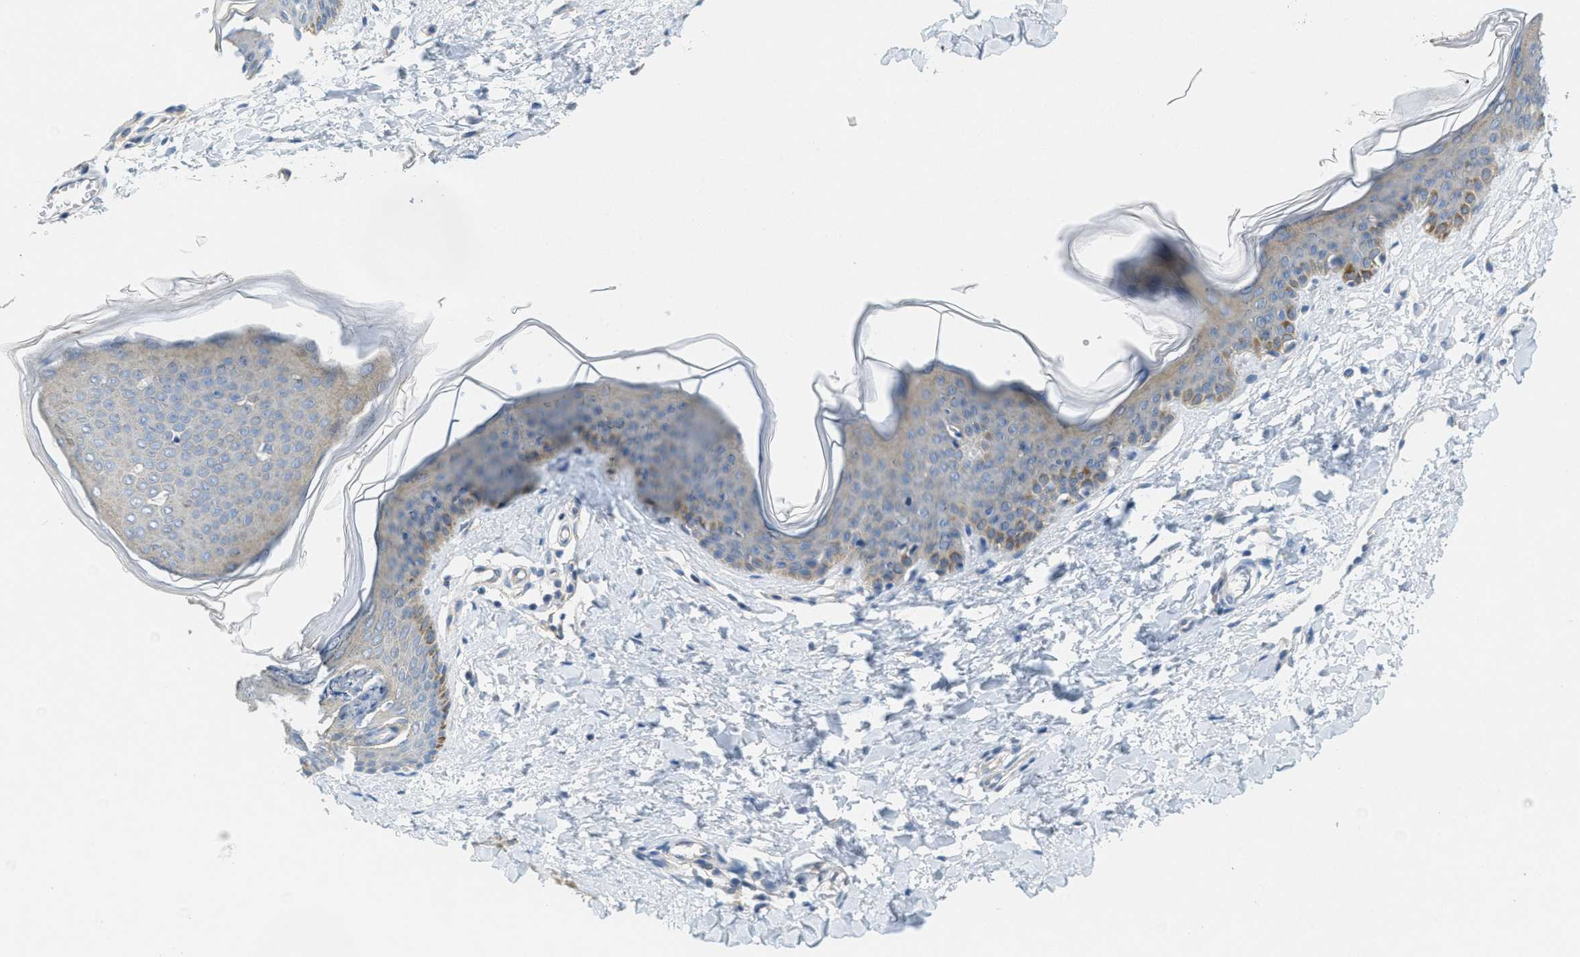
{"staining": {"intensity": "negative", "quantity": "none", "location": "none"}, "tissue": "skin", "cell_type": "Fibroblasts", "image_type": "normal", "snomed": [{"axis": "morphology", "description": "Normal tissue, NOS"}, {"axis": "topography", "description": "Skin"}], "caption": "Normal skin was stained to show a protein in brown. There is no significant positivity in fibroblasts. (DAB (3,3'-diaminobenzidine) immunohistochemistry (IHC) visualized using brightfield microscopy, high magnification).", "gene": "ZFYVE9", "patient": {"sex": "female", "age": 17}}